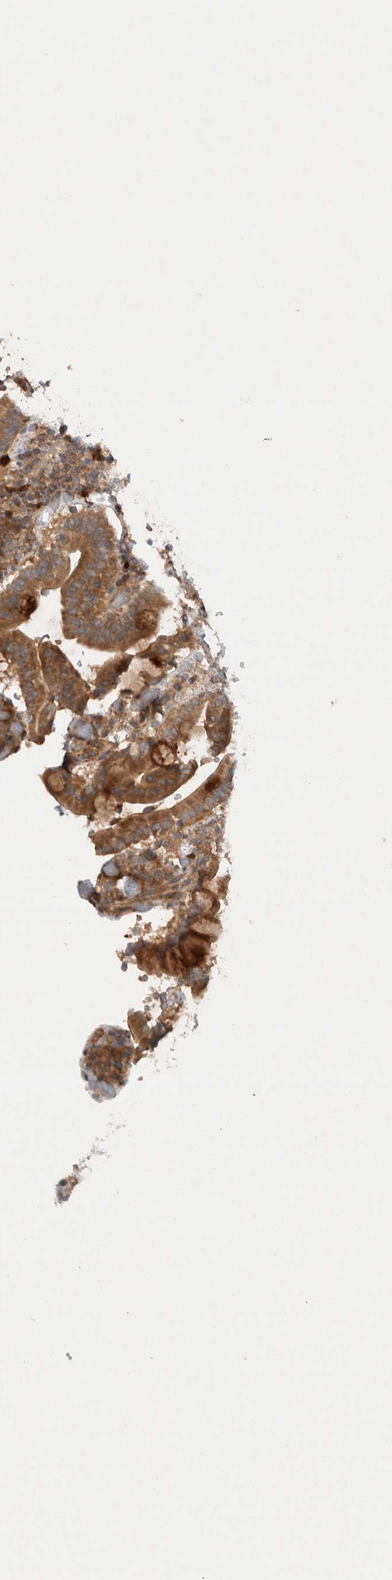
{"staining": {"intensity": "strong", "quantity": ">75%", "location": "cytoplasmic/membranous"}, "tissue": "duodenum", "cell_type": "Glandular cells", "image_type": "normal", "snomed": [{"axis": "morphology", "description": "Normal tissue, NOS"}, {"axis": "topography", "description": "Small intestine, NOS"}], "caption": "DAB (3,3'-diaminobenzidine) immunohistochemical staining of benign duodenum shows strong cytoplasmic/membranous protein expression in about >75% of glandular cells. The staining was performed using DAB (3,3'-diaminobenzidine) to visualize the protein expression in brown, while the nuclei were stained in blue with hematoxylin (Magnification: 20x).", "gene": "PDCD2", "patient": {"sex": "female", "age": 71}}